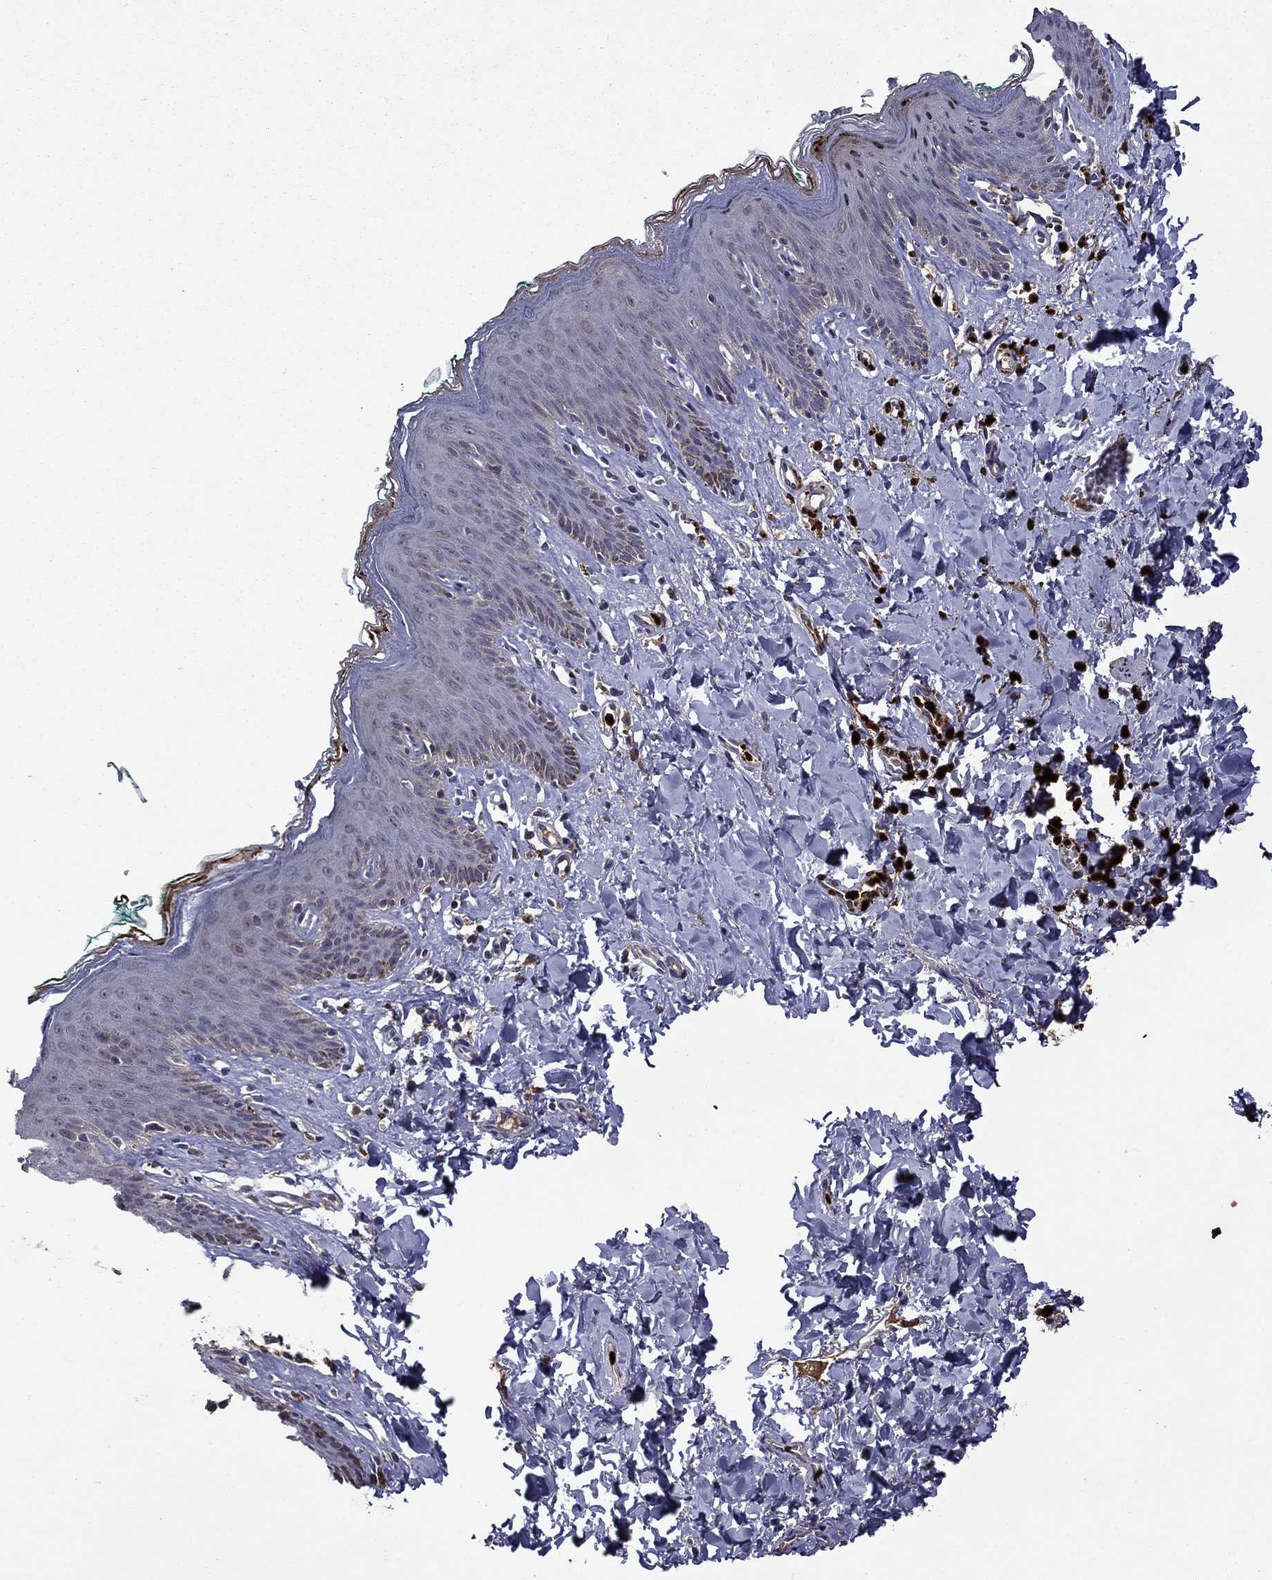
{"staining": {"intensity": "moderate", "quantity": "25%-75%", "location": "cytoplasmic/membranous"}, "tissue": "skin", "cell_type": "Epidermal cells", "image_type": "normal", "snomed": [{"axis": "morphology", "description": "Normal tissue, NOS"}, {"axis": "topography", "description": "Vulva"}], "caption": "Protein analysis of benign skin reveals moderate cytoplasmic/membranous positivity in approximately 25%-75% of epidermal cells. Using DAB (brown) and hematoxylin (blue) stains, captured at high magnification using brightfield microscopy.", "gene": "SATB1", "patient": {"sex": "female", "age": 66}}